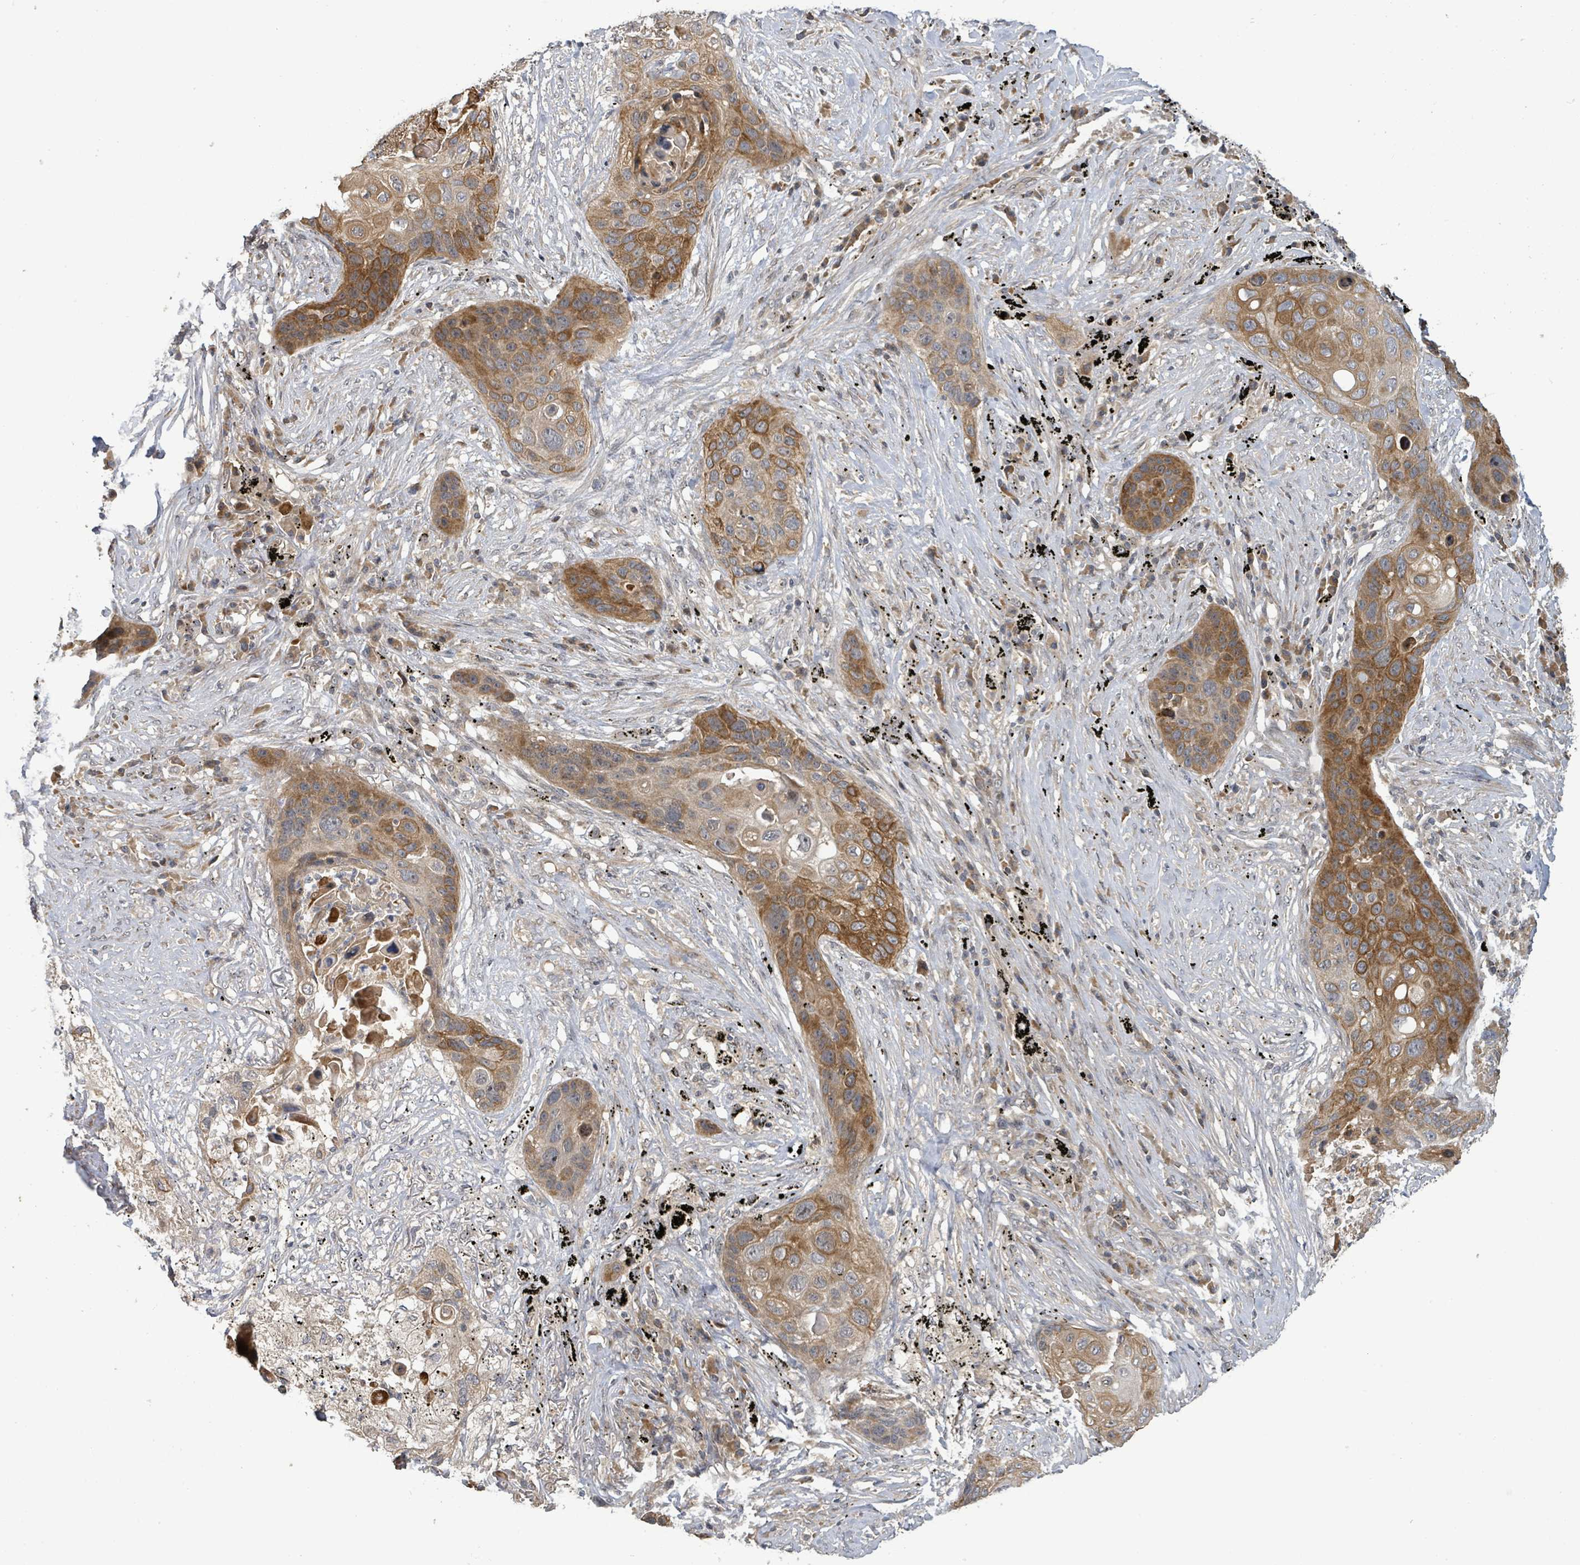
{"staining": {"intensity": "moderate", "quantity": ">75%", "location": "cytoplasmic/membranous"}, "tissue": "lung cancer", "cell_type": "Tumor cells", "image_type": "cancer", "snomed": [{"axis": "morphology", "description": "Squamous cell carcinoma, NOS"}, {"axis": "topography", "description": "Lung"}], "caption": "Immunohistochemistry of human lung squamous cell carcinoma reveals medium levels of moderate cytoplasmic/membranous expression in approximately >75% of tumor cells.", "gene": "ITGA11", "patient": {"sex": "female", "age": 63}}